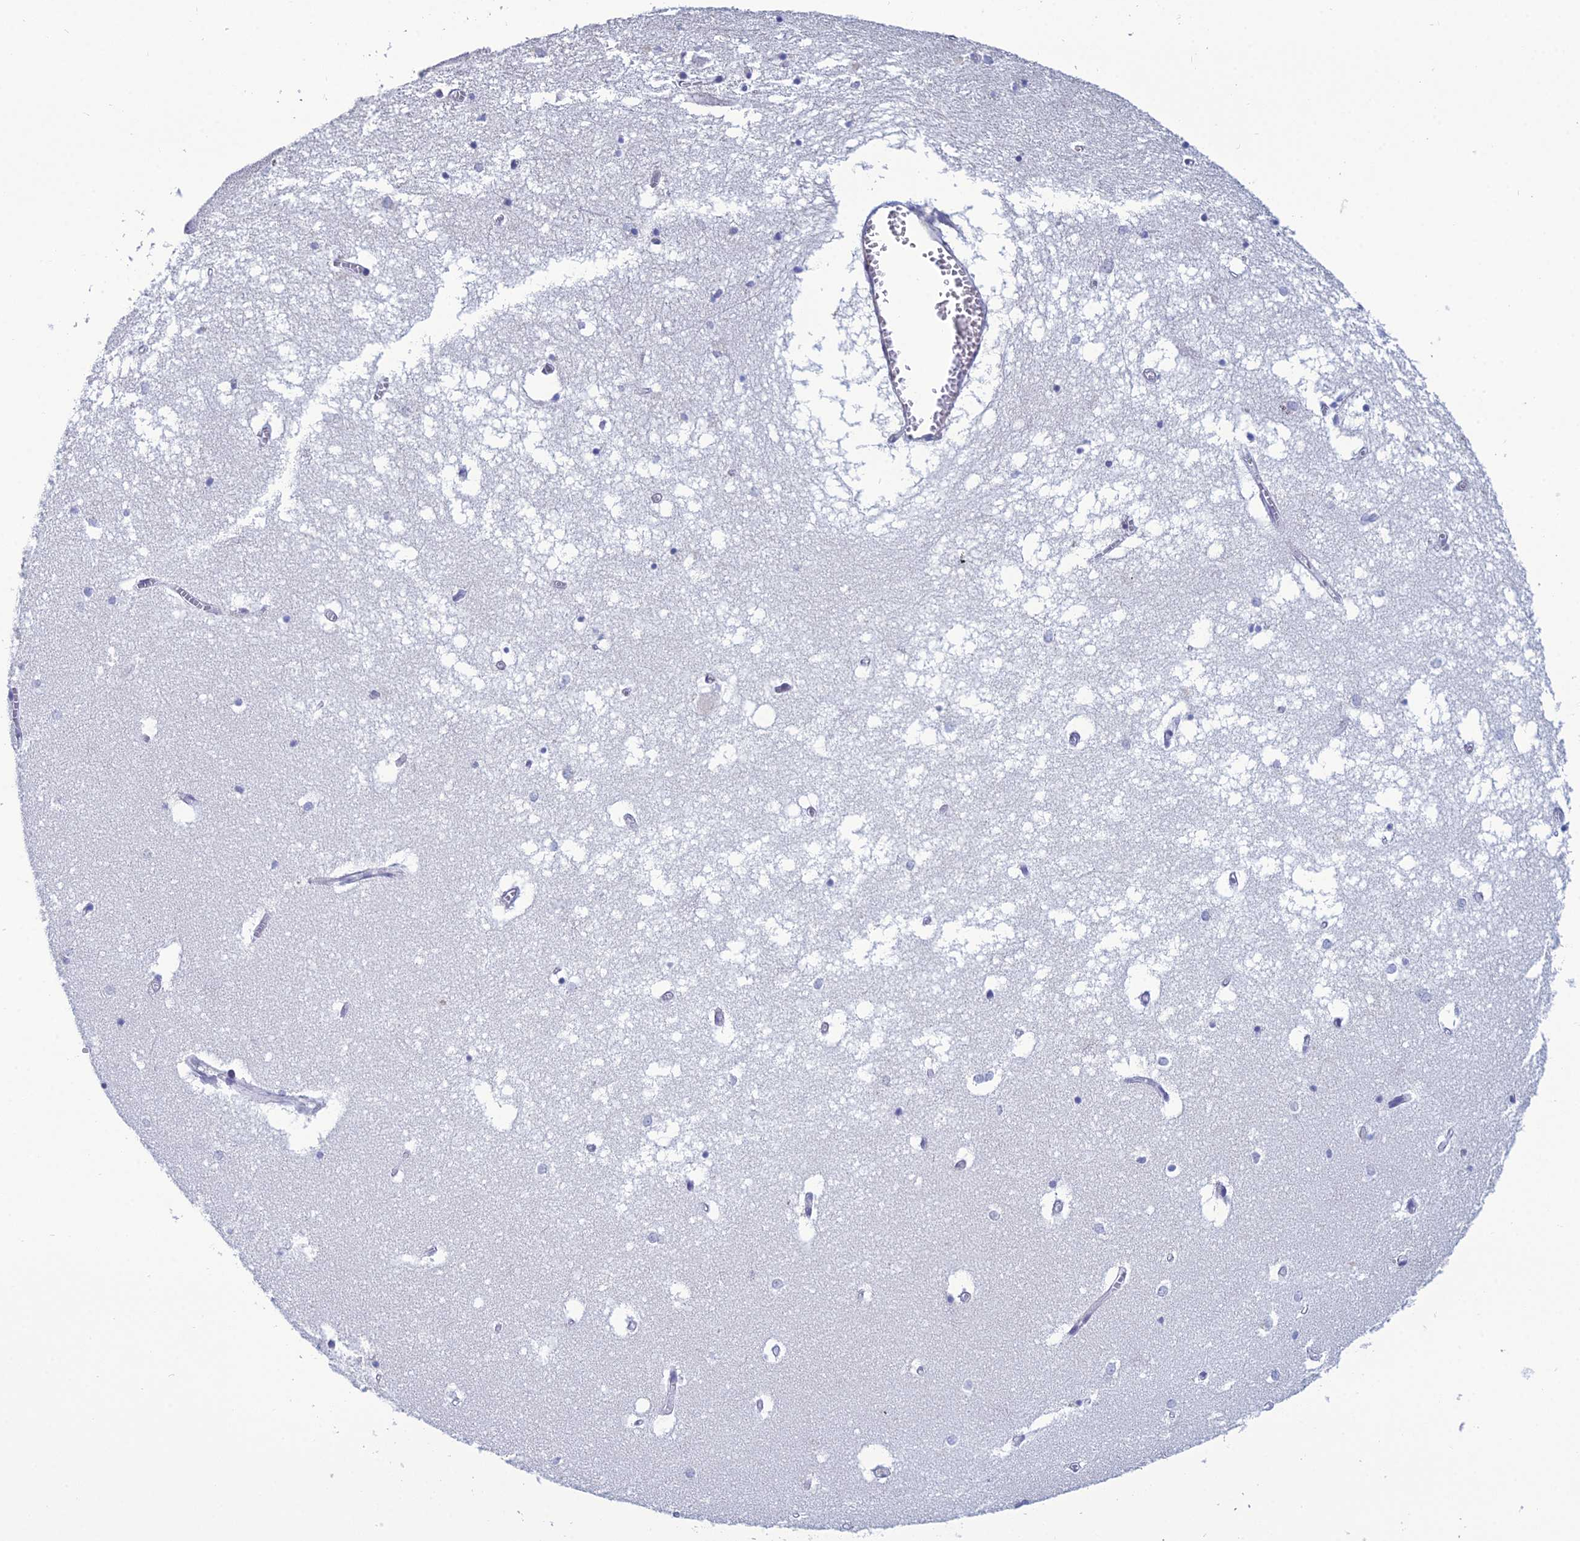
{"staining": {"intensity": "negative", "quantity": "none", "location": "none"}, "tissue": "hippocampus", "cell_type": "Glial cells", "image_type": "normal", "snomed": [{"axis": "morphology", "description": "Normal tissue, NOS"}, {"axis": "topography", "description": "Hippocampus"}], "caption": "Immunohistochemistry (IHC) histopathology image of unremarkable hippocampus: human hippocampus stained with DAB demonstrates no significant protein positivity in glial cells.", "gene": "LZTS2", "patient": {"sex": "male", "age": 70}}